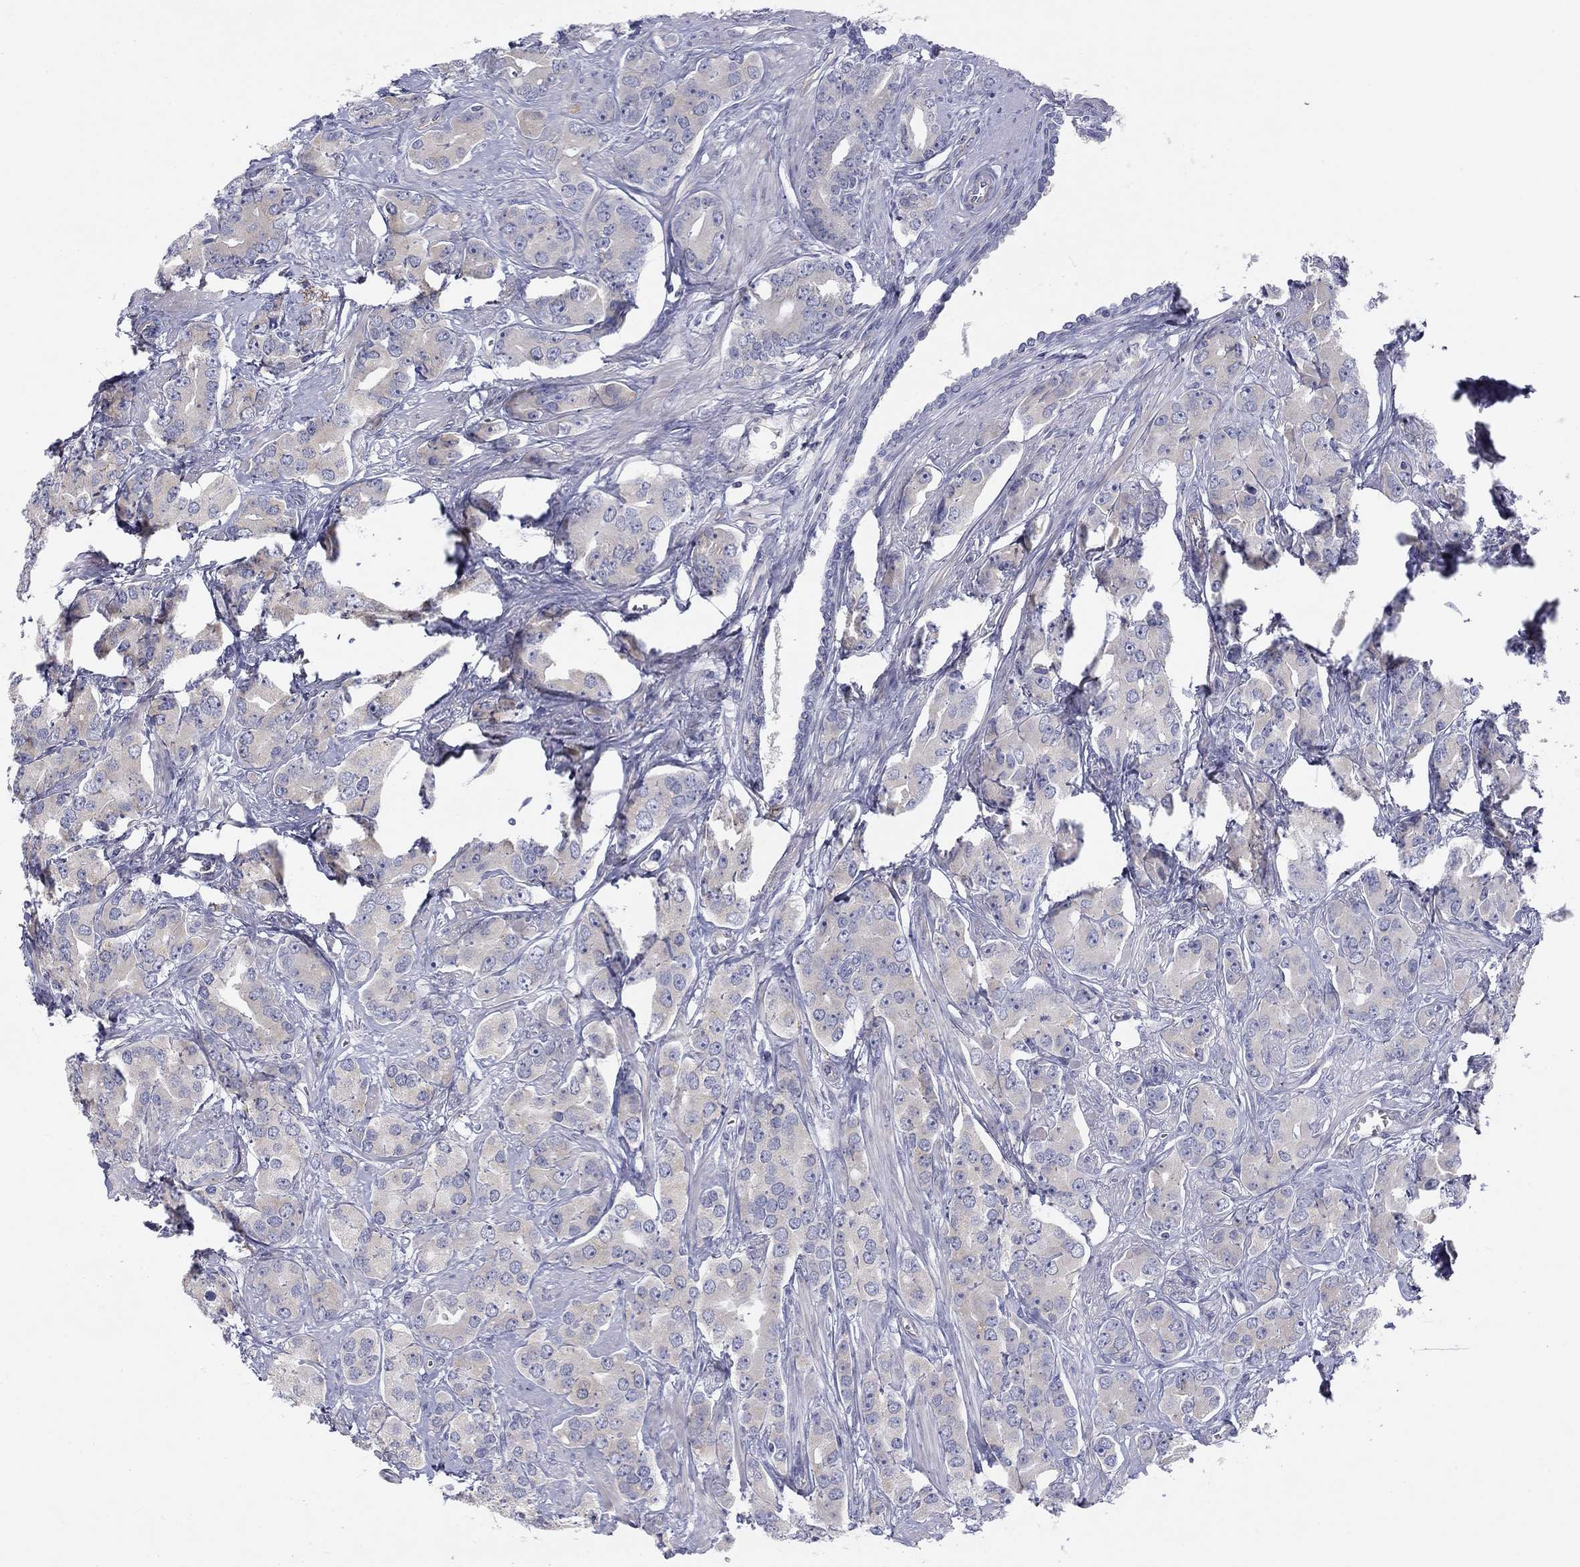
{"staining": {"intensity": "weak", "quantity": "<25%", "location": "cytoplasmic/membranous"}, "tissue": "prostate cancer", "cell_type": "Tumor cells", "image_type": "cancer", "snomed": [{"axis": "morphology", "description": "Adenocarcinoma, NOS"}, {"axis": "topography", "description": "Prostate"}], "caption": "Tumor cells are negative for brown protein staining in prostate adenocarcinoma. (DAB immunohistochemistry (IHC), high magnification).", "gene": "SEPTIN3", "patient": {"sex": "male", "age": 67}}